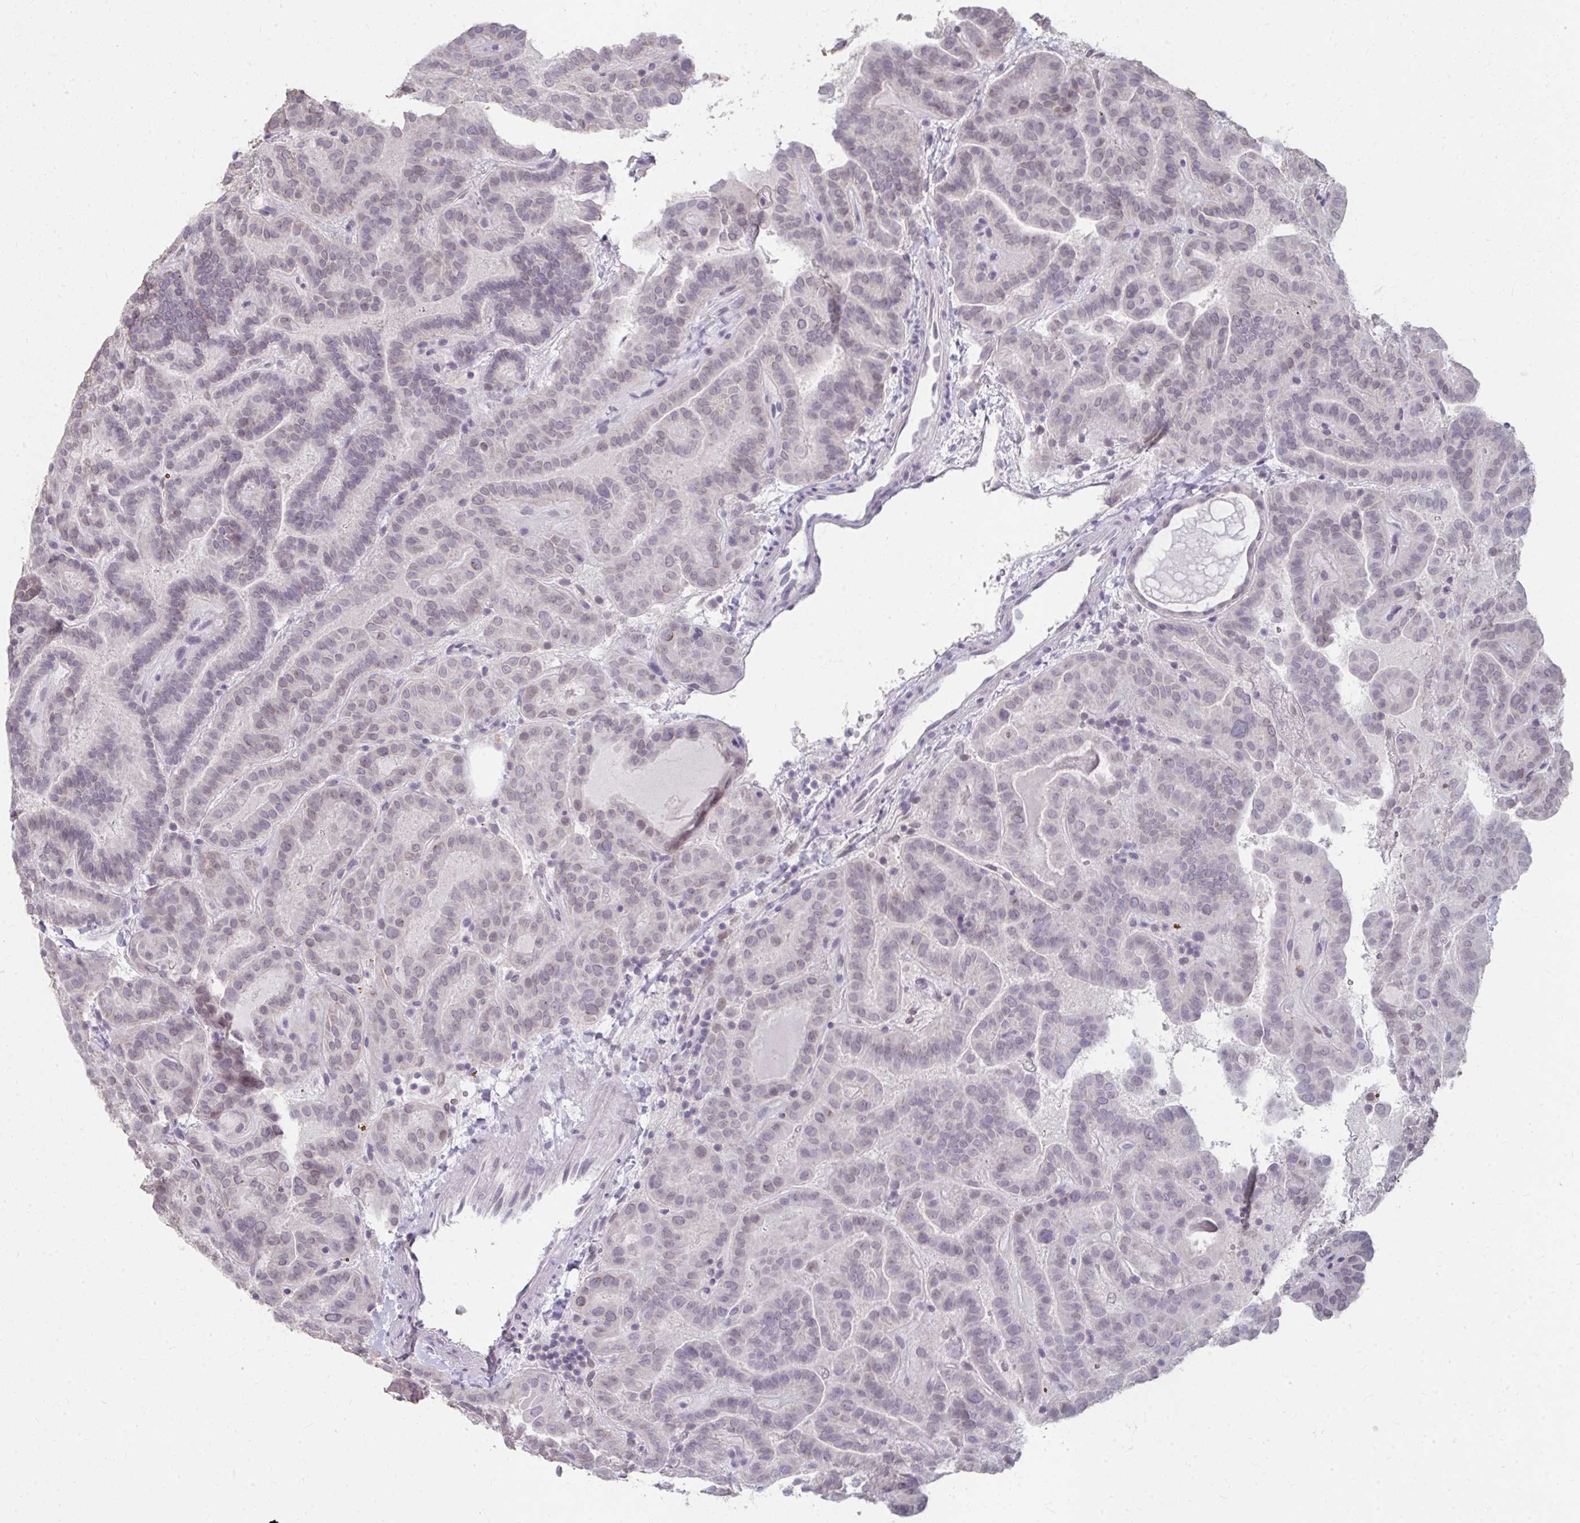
{"staining": {"intensity": "moderate", "quantity": "25%-75%", "location": "cytoplasmic/membranous,nuclear"}, "tissue": "thyroid cancer", "cell_type": "Tumor cells", "image_type": "cancer", "snomed": [{"axis": "morphology", "description": "Papillary adenocarcinoma, NOS"}, {"axis": "topography", "description": "Thyroid gland"}], "caption": "An immunohistochemistry micrograph of neoplastic tissue is shown. Protein staining in brown labels moderate cytoplasmic/membranous and nuclear positivity in papillary adenocarcinoma (thyroid) within tumor cells.", "gene": "NUP133", "patient": {"sex": "female", "age": 46}}